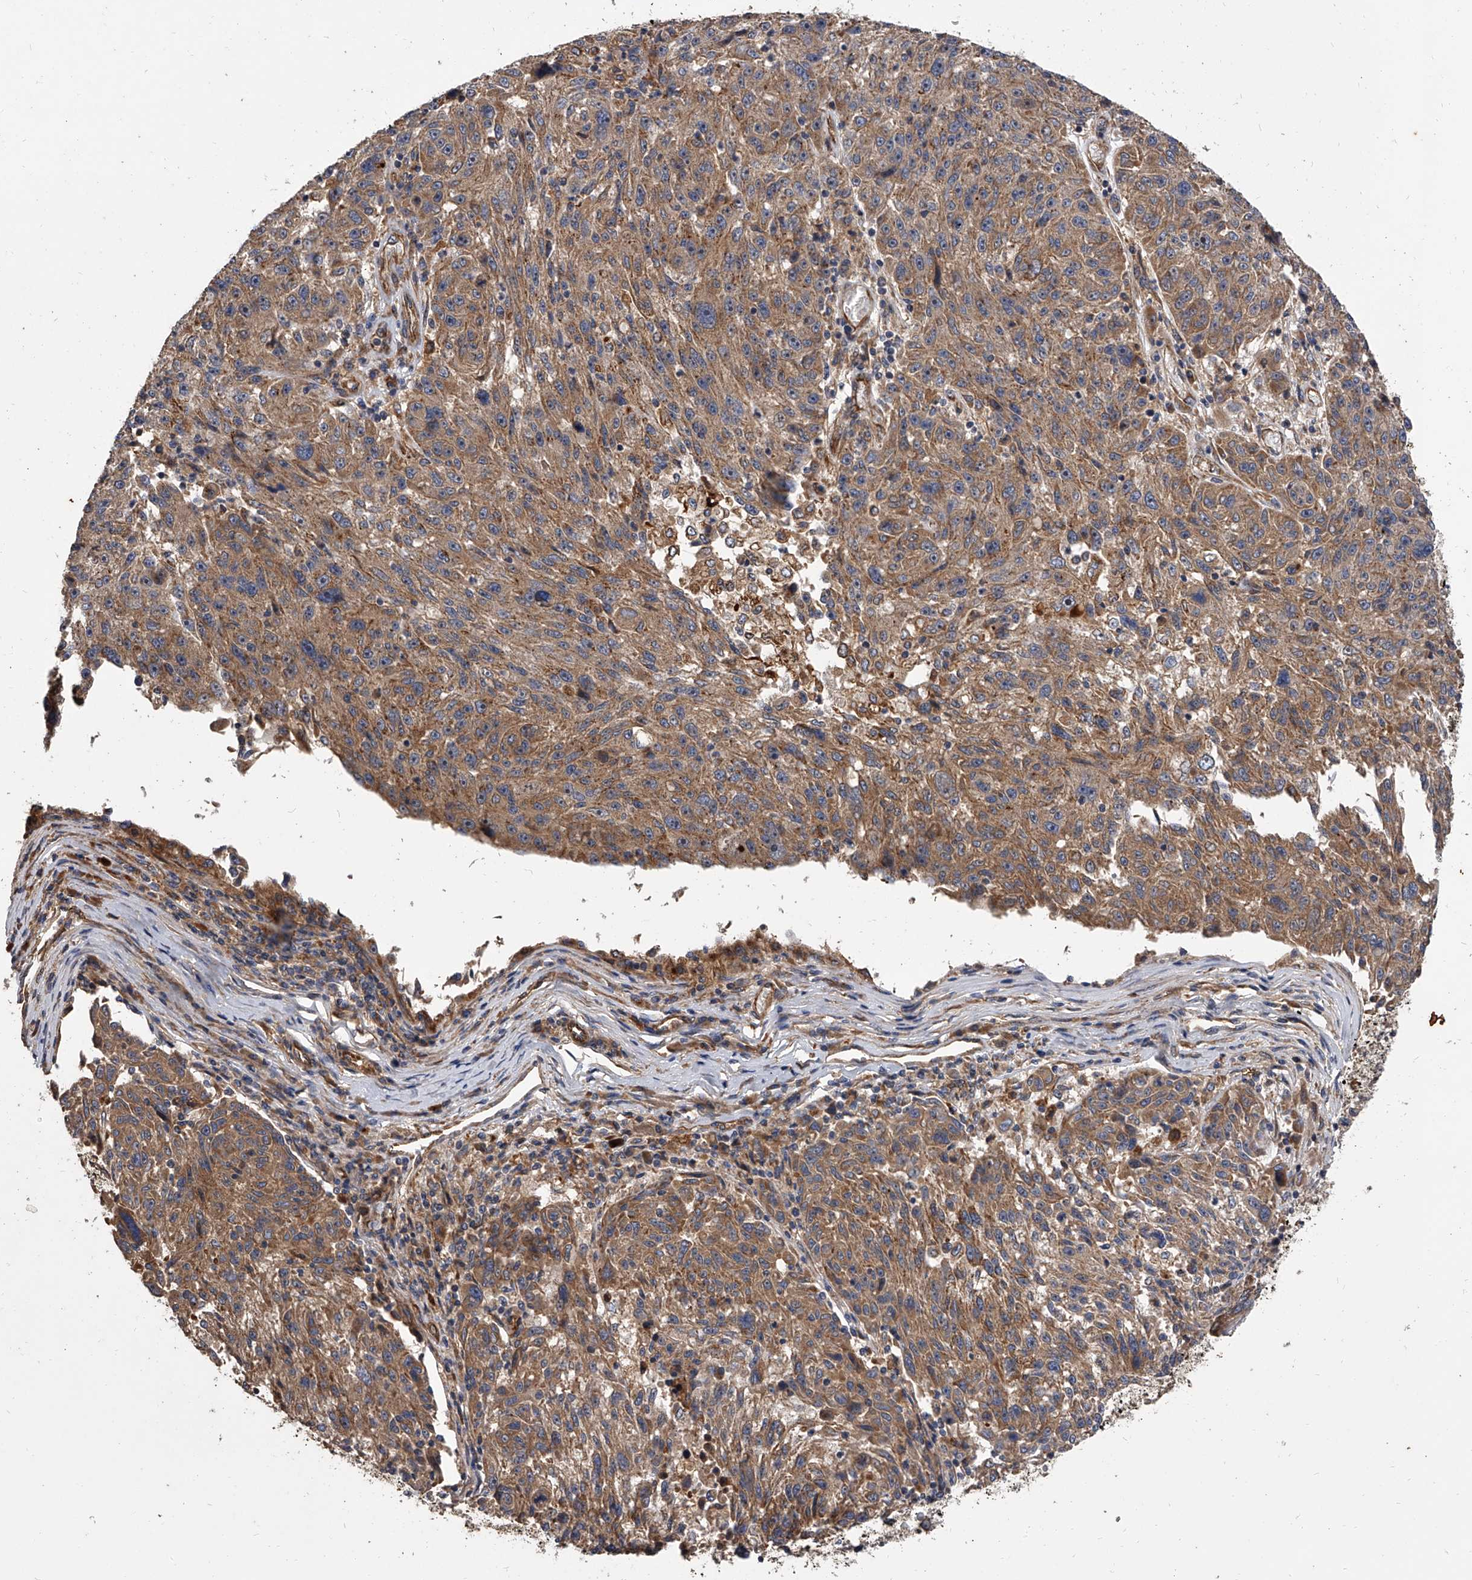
{"staining": {"intensity": "moderate", "quantity": ">75%", "location": "cytoplasmic/membranous"}, "tissue": "melanoma", "cell_type": "Tumor cells", "image_type": "cancer", "snomed": [{"axis": "morphology", "description": "Malignant melanoma, NOS"}, {"axis": "topography", "description": "Skin"}], "caption": "Tumor cells display medium levels of moderate cytoplasmic/membranous expression in about >75% of cells in human malignant melanoma.", "gene": "EXOC4", "patient": {"sex": "male", "age": 53}}